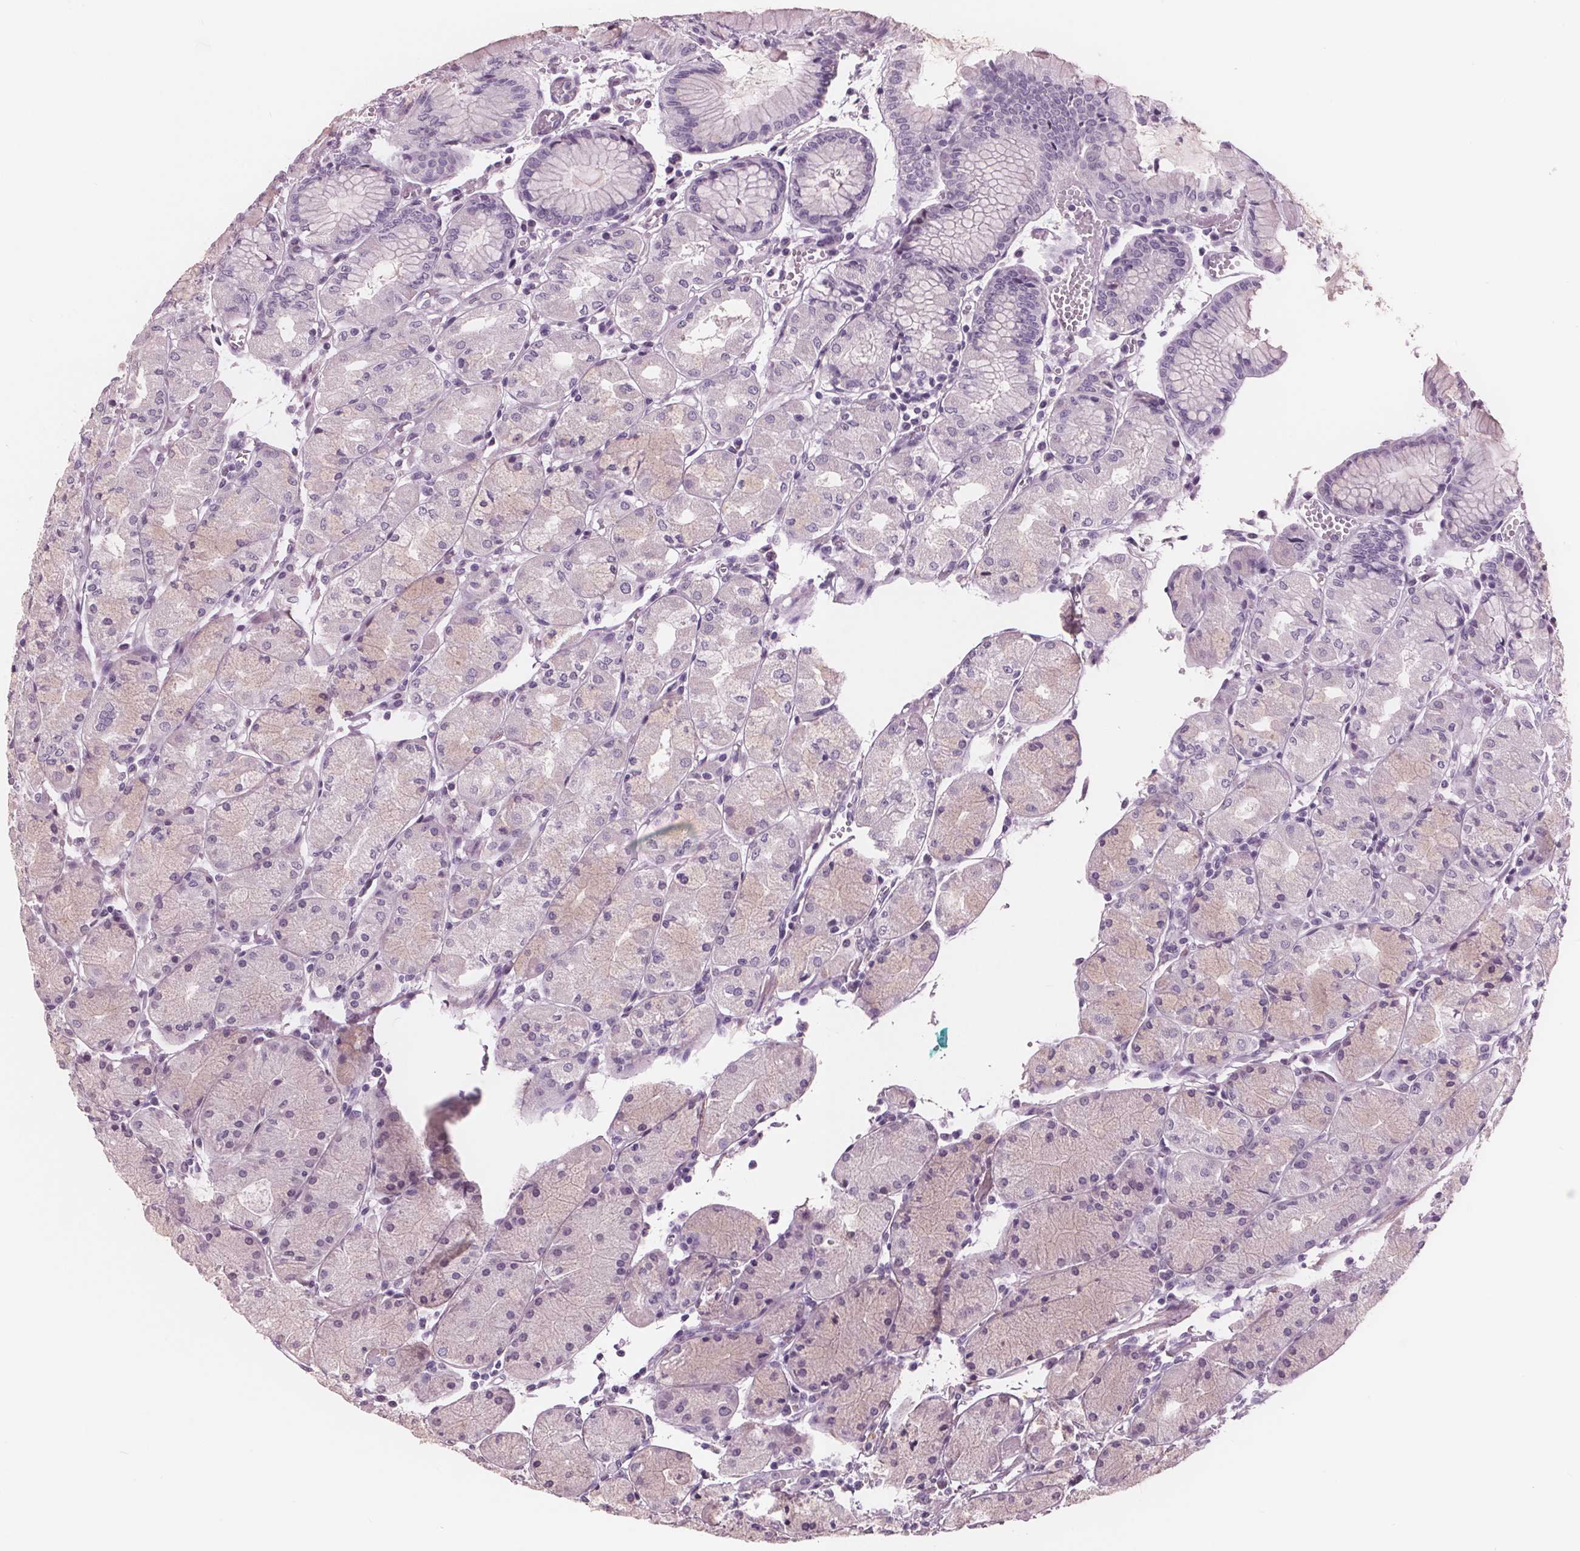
{"staining": {"intensity": "weak", "quantity": "<25%", "location": "cytoplasmic/membranous"}, "tissue": "stomach", "cell_type": "Glandular cells", "image_type": "normal", "snomed": [{"axis": "morphology", "description": "Normal tissue, NOS"}, {"axis": "topography", "description": "Stomach, upper"}], "caption": "Glandular cells are negative for protein expression in benign human stomach. Brightfield microscopy of immunohistochemistry (IHC) stained with DAB (3,3'-diaminobenzidine) (brown) and hematoxylin (blue), captured at high magnification.", "gene": "AMBP", "patient": {"sex": "male", "age": 69}}